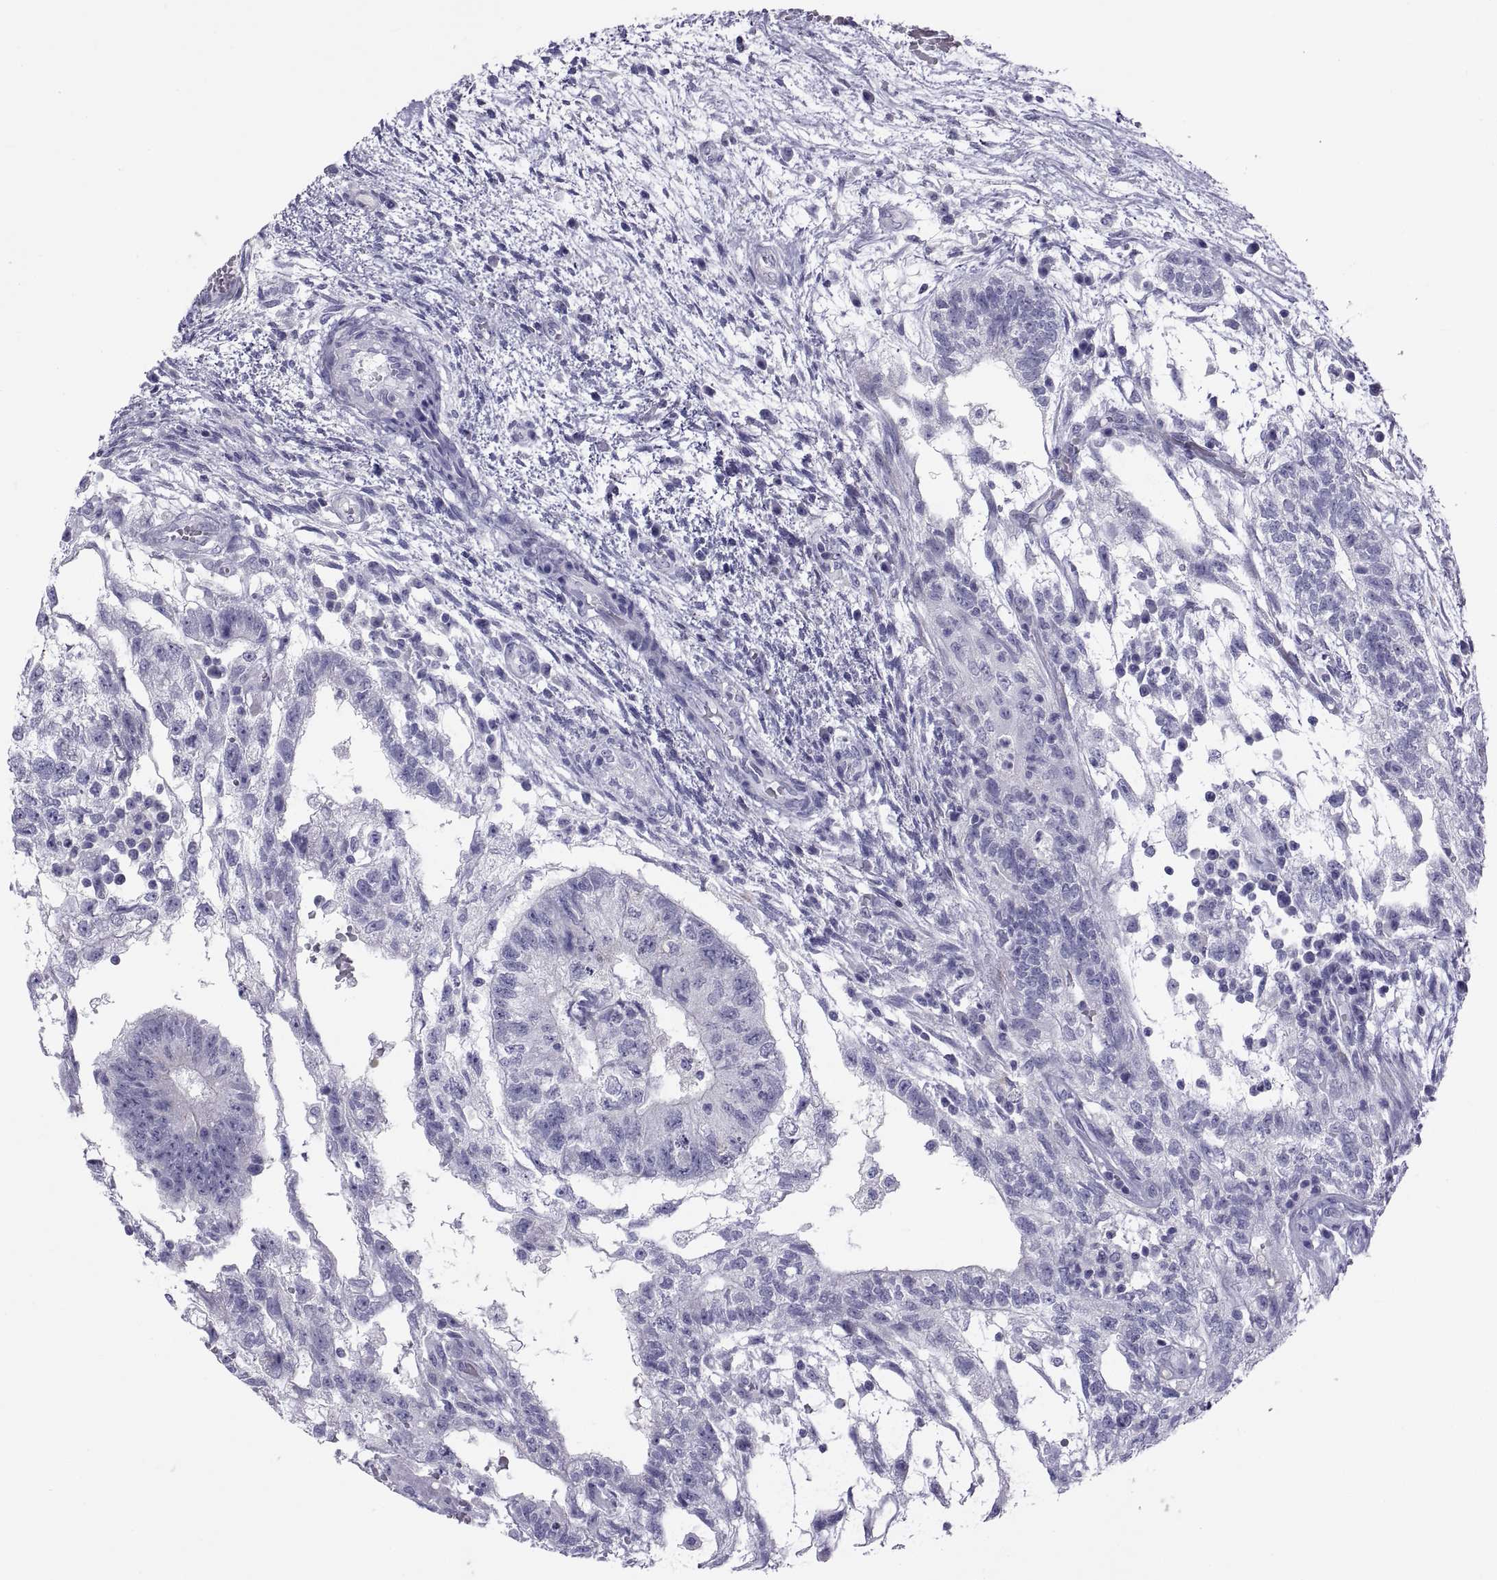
{"staining": {"intensity": "negative", "quantity": "none", "location": "none"}, "tissue": "testis cancer", "cell_type": "Tumor cells", "image_type": "cancer", "snomed": [{"axis": "morphology", "description": "Normal tissue, NOS"}, {"axis": "morphology", "description": "Carcinoma, Embryonal, NOS"}, {"axis": "topography", "description": "Testis"}, {"axis": "topography", "description": "Epididymis"}], "caption": "Tumor cells are negative for protein expression in human testis cancer. (DAB (3,3'-diaminobenzidine) IHC visualized using brightfield microscopy, high magnification).", "gene": "NPTX2", "patient": {"sex": "male", "age": 32}}